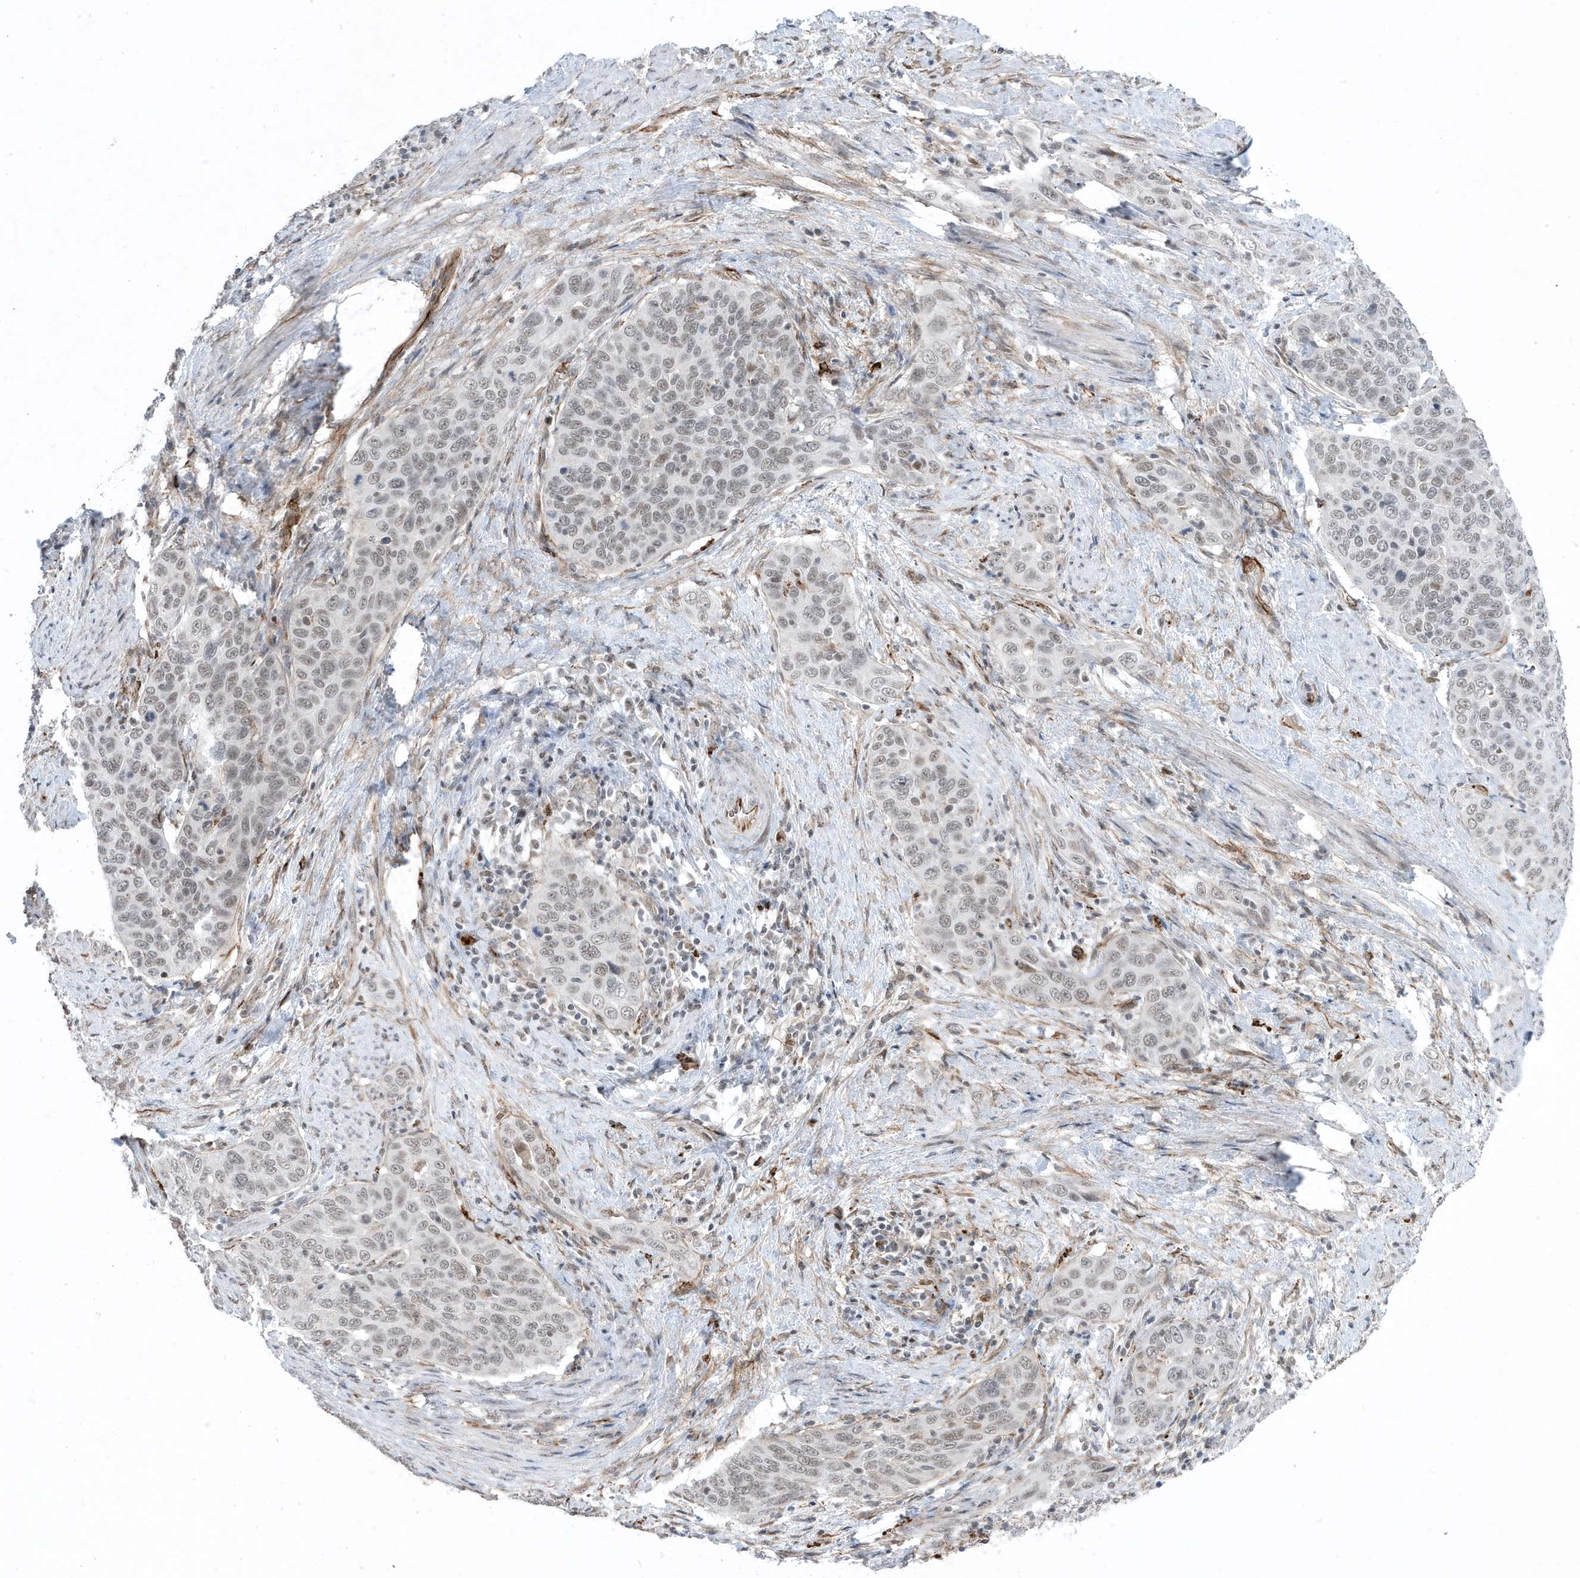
{"staining": {"intensity": "weak", "quantity": ">75%", "location": "nuclear"}, "tissue": "cervical cancer", "cell_type": "Tumor cells", "image_type": "cancer", "snomed": [{"axis": "morphology", "description": "Squamous cell carcinoma, NOS"}, {"axis": "topography", "description": "Cervix"}], "caption": "IHC (DAB (3,3'-diaminobenzidine)) staining of cervical cancer displays weak nuclear protein expression in approximately >75% of tumor cells. (brown staining indicates protein expression, while blue staining denotes nuclei).", "gene": "ADAMTSL3", "patient": {"sex": "female", "age": 60}}